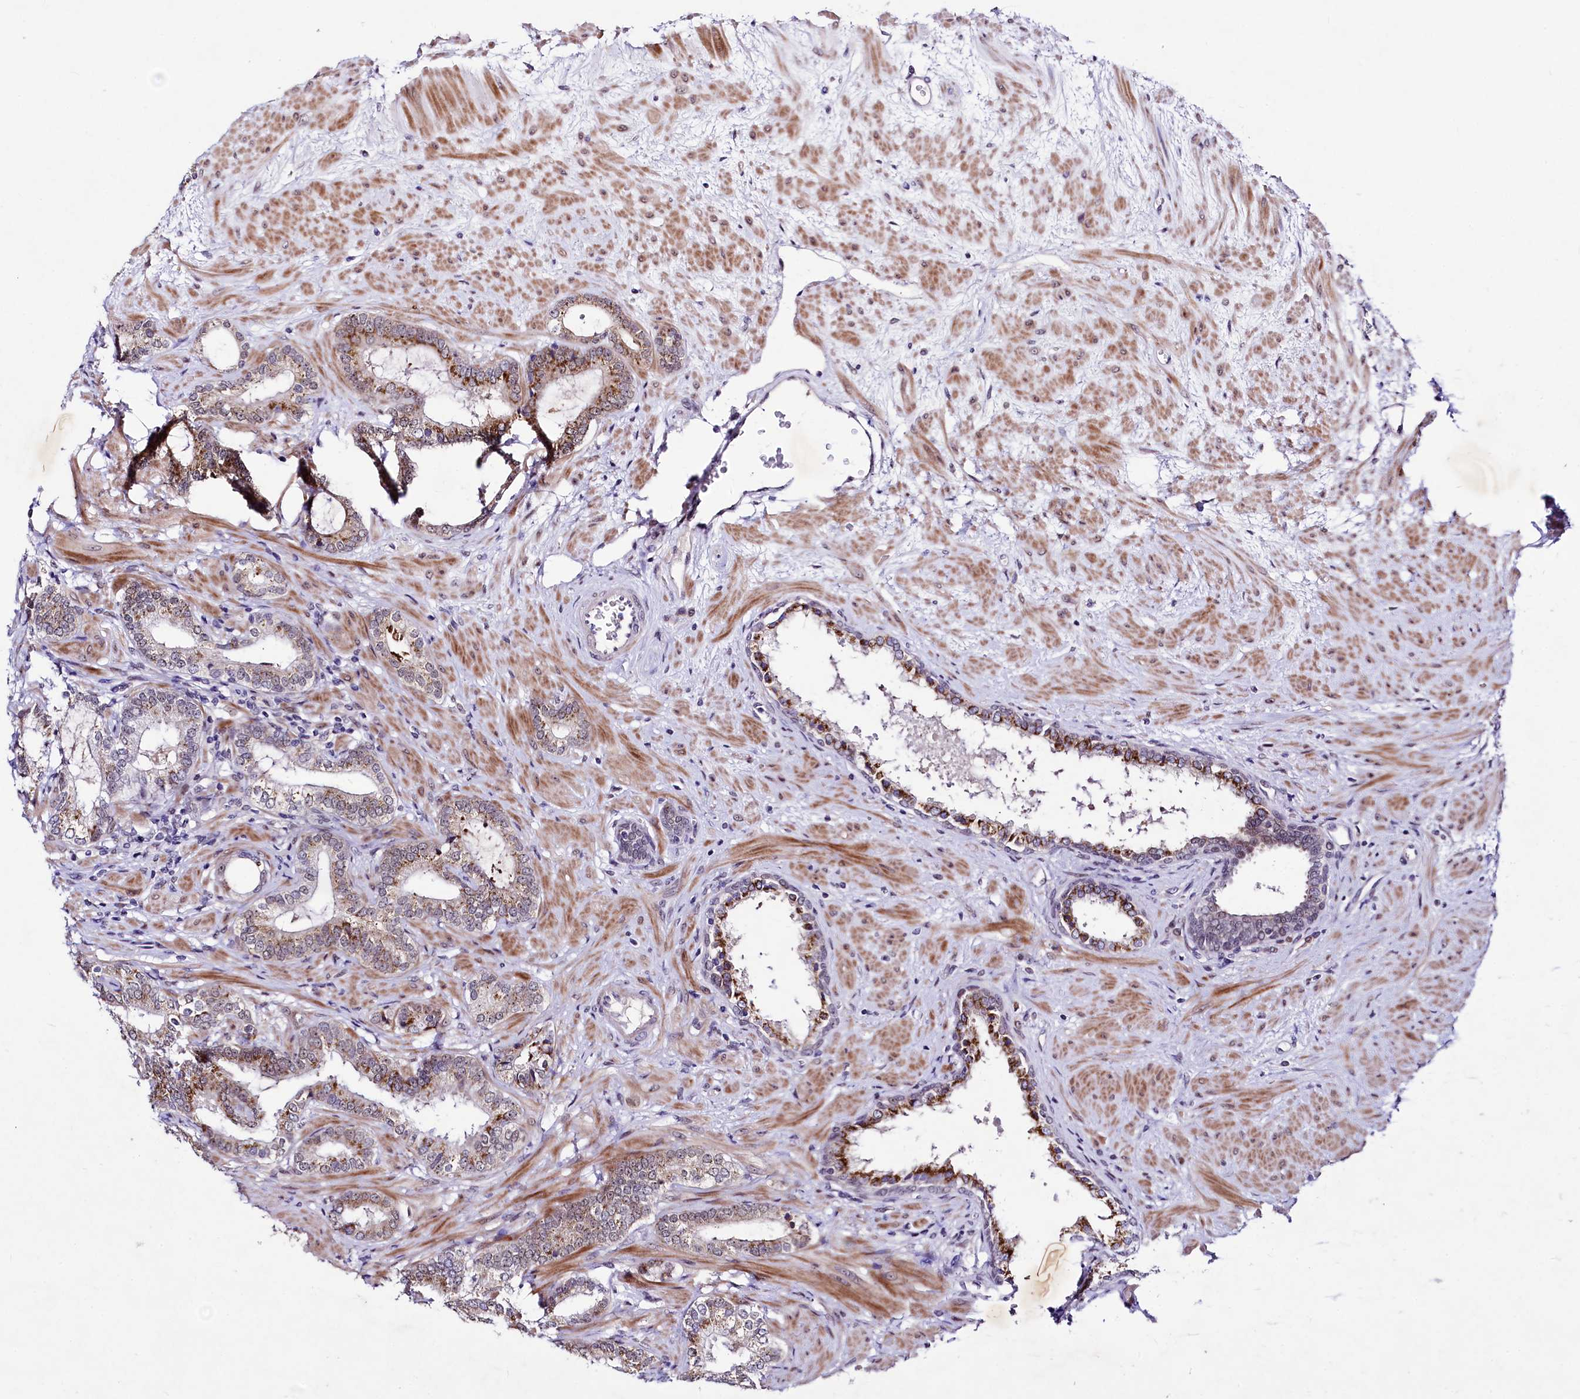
{"staining": {"intensity": "moderate", "quantity": "25%-75%", "location": "cytoplasmic/membranous"}, "tissue": "prostate cancer", "cell_type": "Tumor cells", "image_type": "cancer", "snomed": [{"axis": "morphology", "description": "Adenocarcinoma, High grade"}, {"axis": "topography", "description": "Prostate"}], "caption": "A medium amount of moderate cytoplasmic/membranous staining is identified in about 25%-75% of tumor cells in prostate adenocarcinoma (high-grade) tissue.", "gene": "LEUTX", "patient": {"sex": "male", "age": 64}}